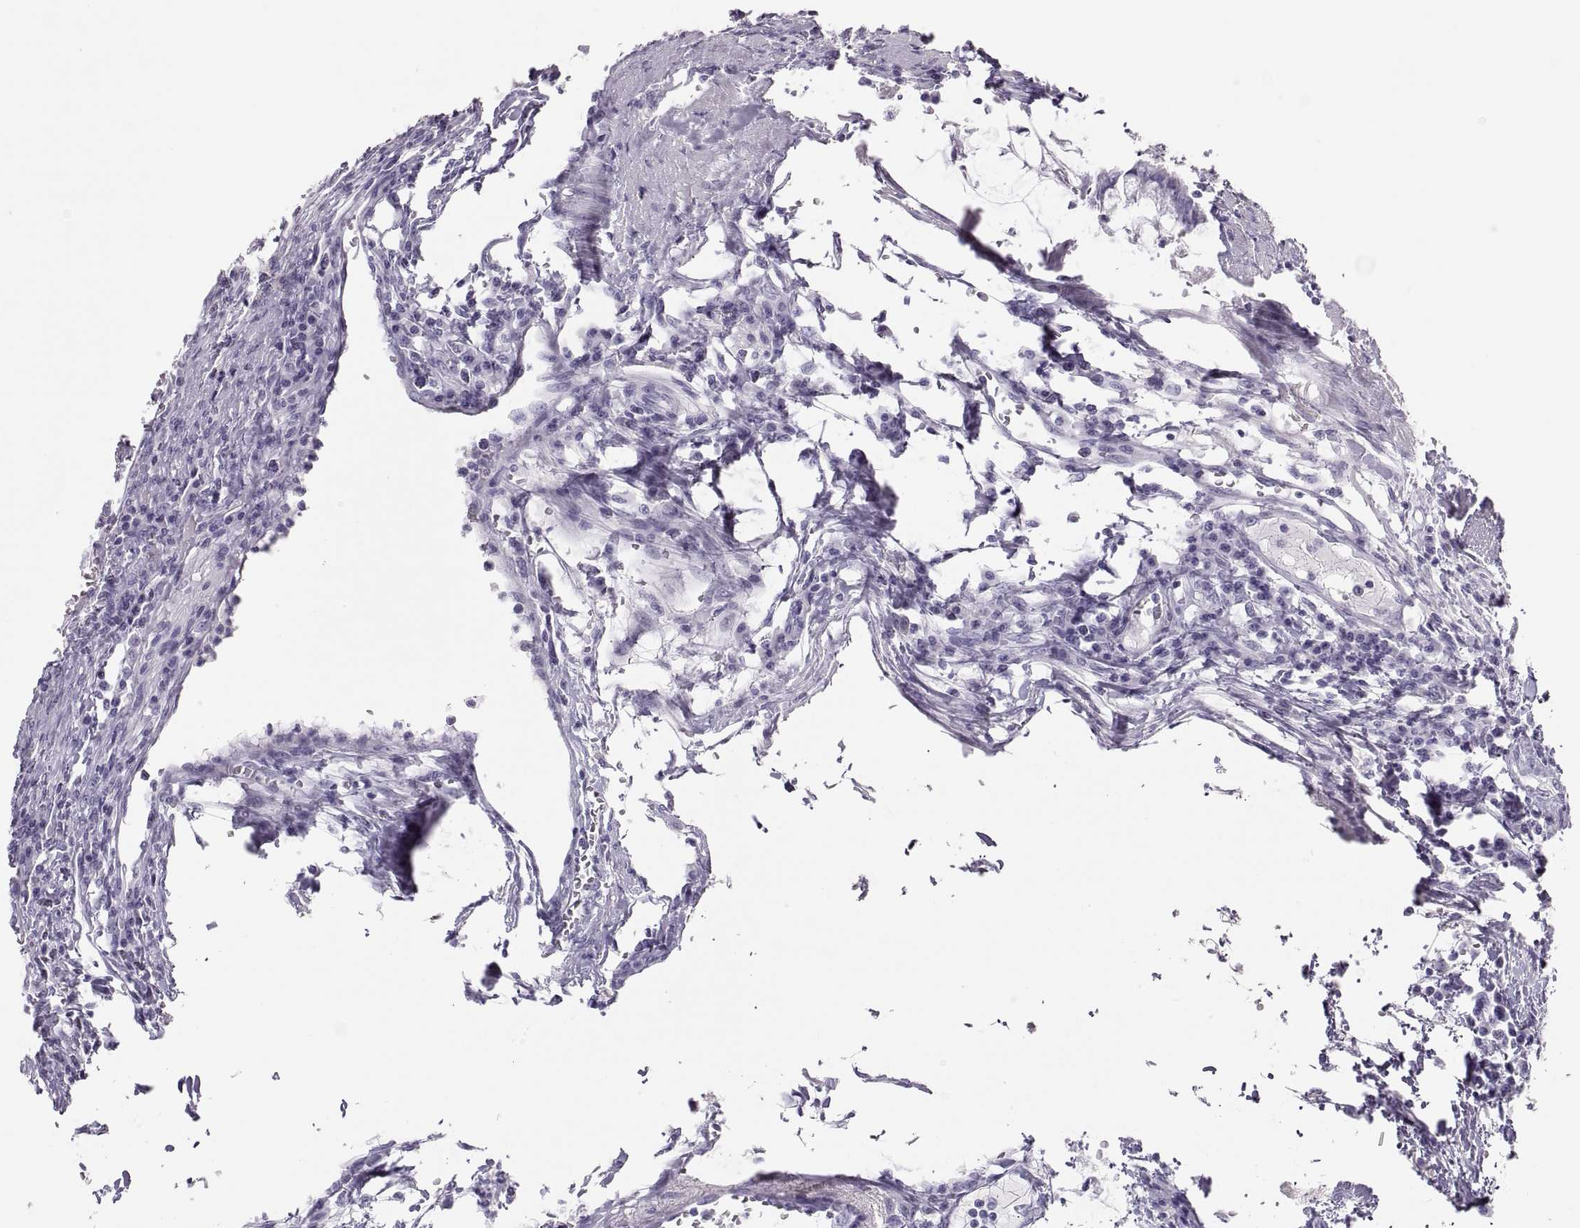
{"staining": {"intensity": "negative", "quantity": "none", "location": "none"}, "tissue": "colorectal cancer", "cell_type": "Tumor cells", "image_type": "cancer", "snomed": [{"axis": "morphology", "description": "Adenocarcinoma, NOS"}, {"axis": "topography", "description": "Colon"}], "caption": "Immunohistochemistry of colorectal adenocarcinoma exhibits no staining in tumor cells.", "gene": "SEMG1", "patient": {"sex": "female", "age": 70}}